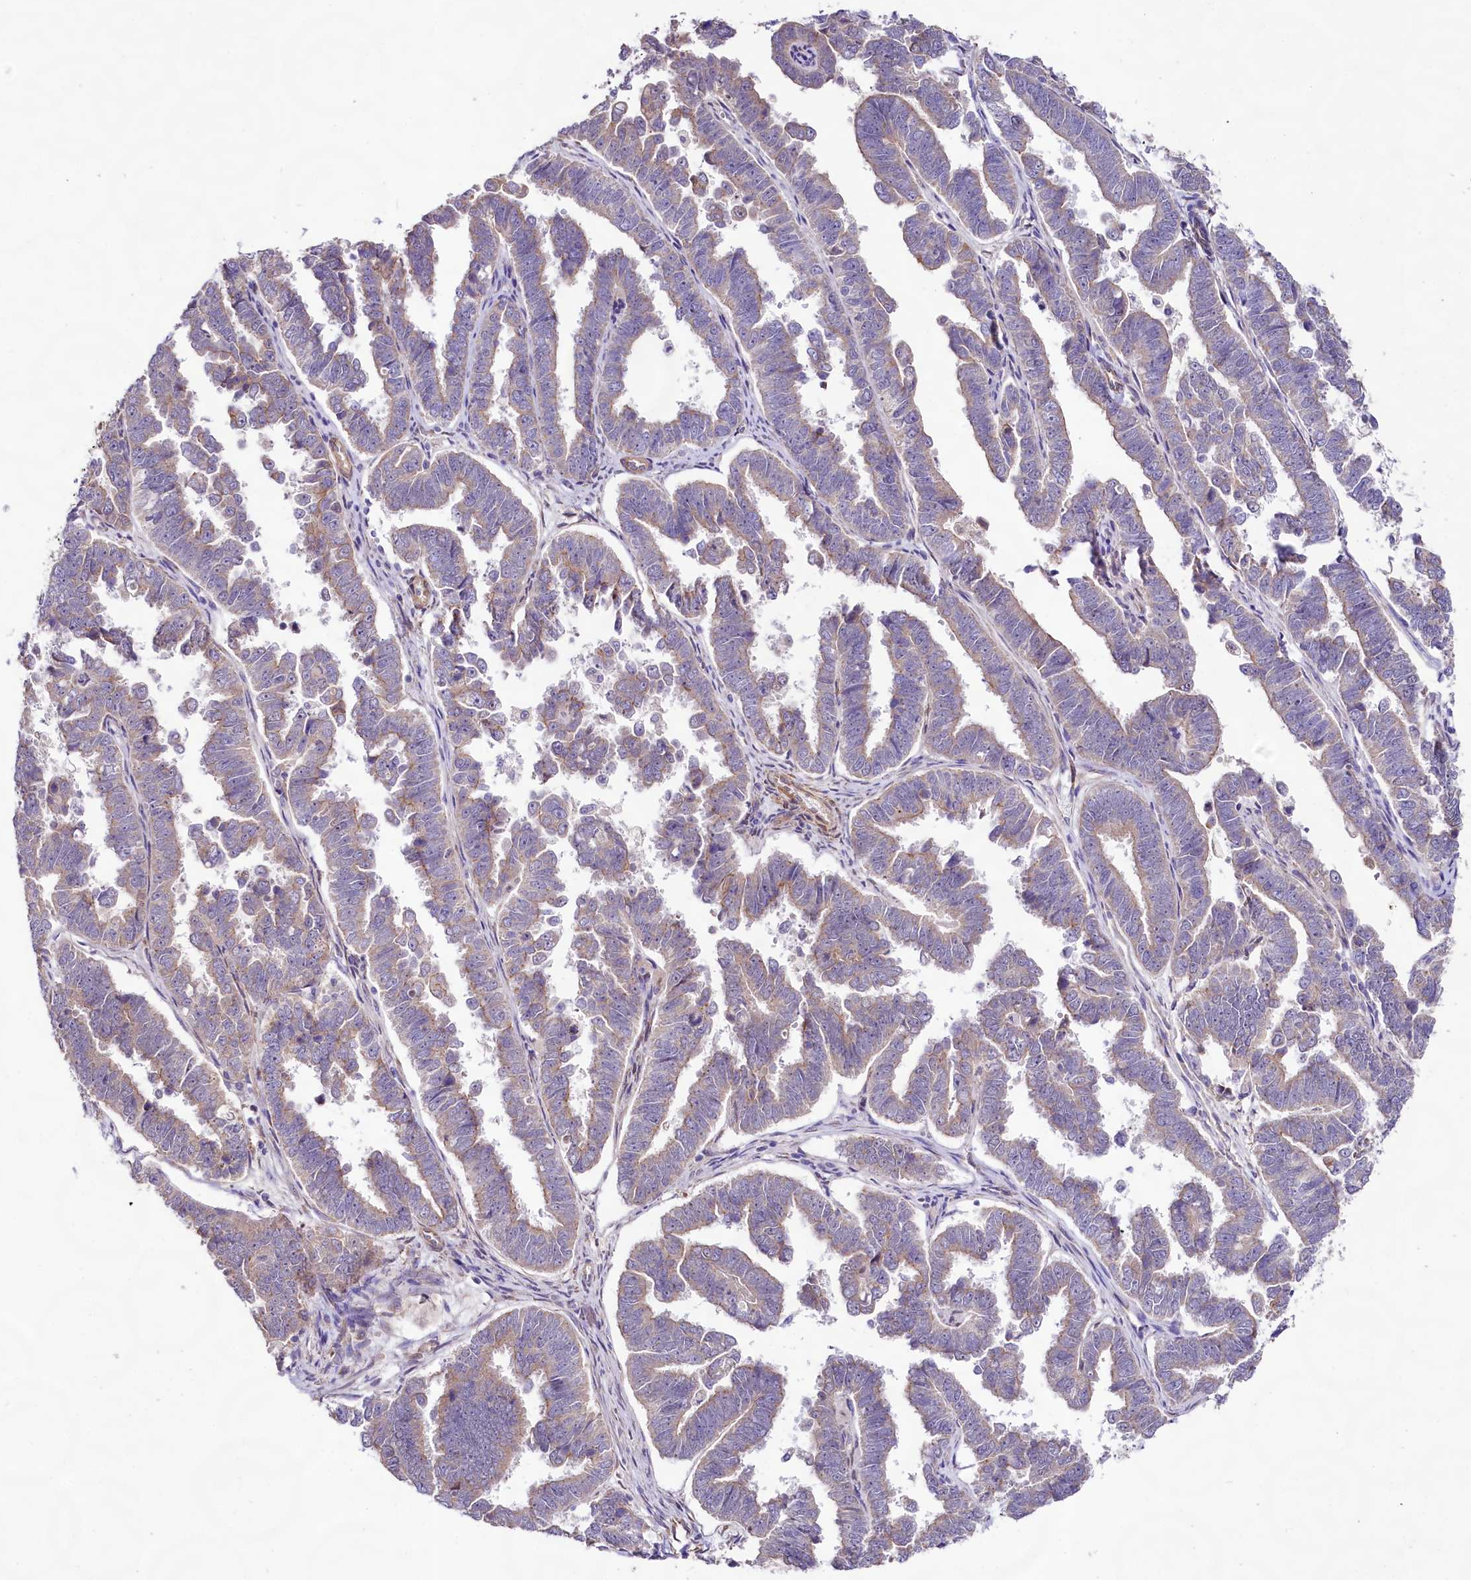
{"staining": {"intensity": "weak", "quantity": "25%-75%", "location": "cytoplasmic/membranous"}, "tissue": "endometrial cancer", "cell_type": "Tumor cells", "image_type": "cancer", "snomed": [{"axis": "morphology", "description": "Adenocarcinoma, NOS"}, {"axis": "topography", "description": "Endometrium"}], "caption": "Immunohistochemistry (IHC) photomicrograph of neoplastic tissue: human endometrial adenocarcinoma stained using immunohistochemistry shows low levels of weak protein expression localized specifically in the cytoplasmic/membranous of tumor cells, appearing as a cytoplasmic/membranous brown color.", "gene": "VPS11", "patient": {"sex": "female", "age": 75}}